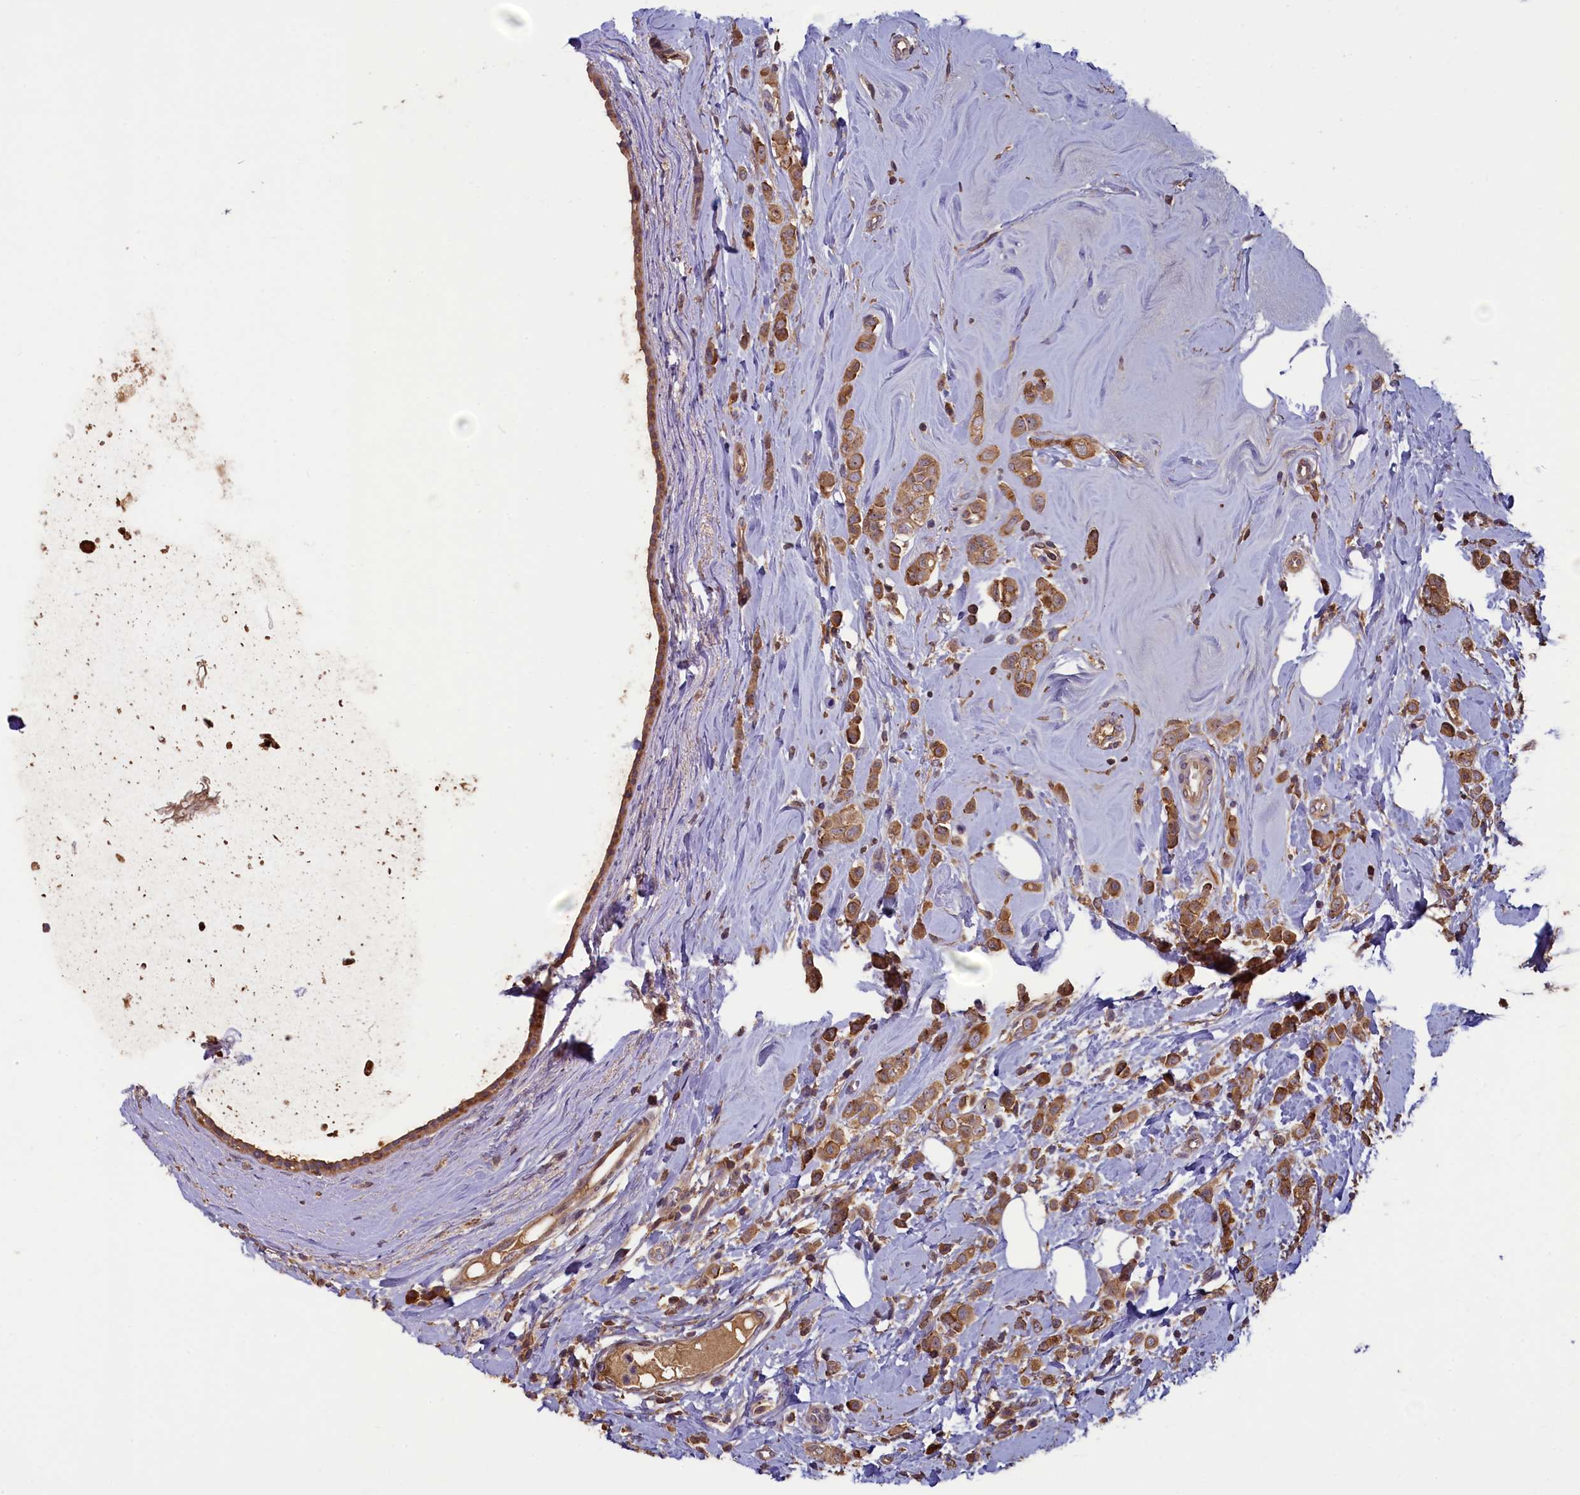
{"staining": {"intensity": "moderate", "quantity": ">75%", "location": "cytoplasmic/membranous"}, "tissue": "breast cancer", "cell_type": "Tumor cells", "image_type": "cancer", "snomed": [{"axis": "morphology", "description": "Lobular carcinoma"}, {"axis": "topography", "description": "Breast"}], "caption": "Breast cancer stained for a protein shows moderate cytoplasmic/membranous positivity in tumor cells. The staining was performed using DAB to visualize the protein expression in brown, while the nuclei were stained in blue with hematoxylin (Magnification: 20x).", "gene": "NUDT6", "patient": {"sex": "female", "age": 47}}